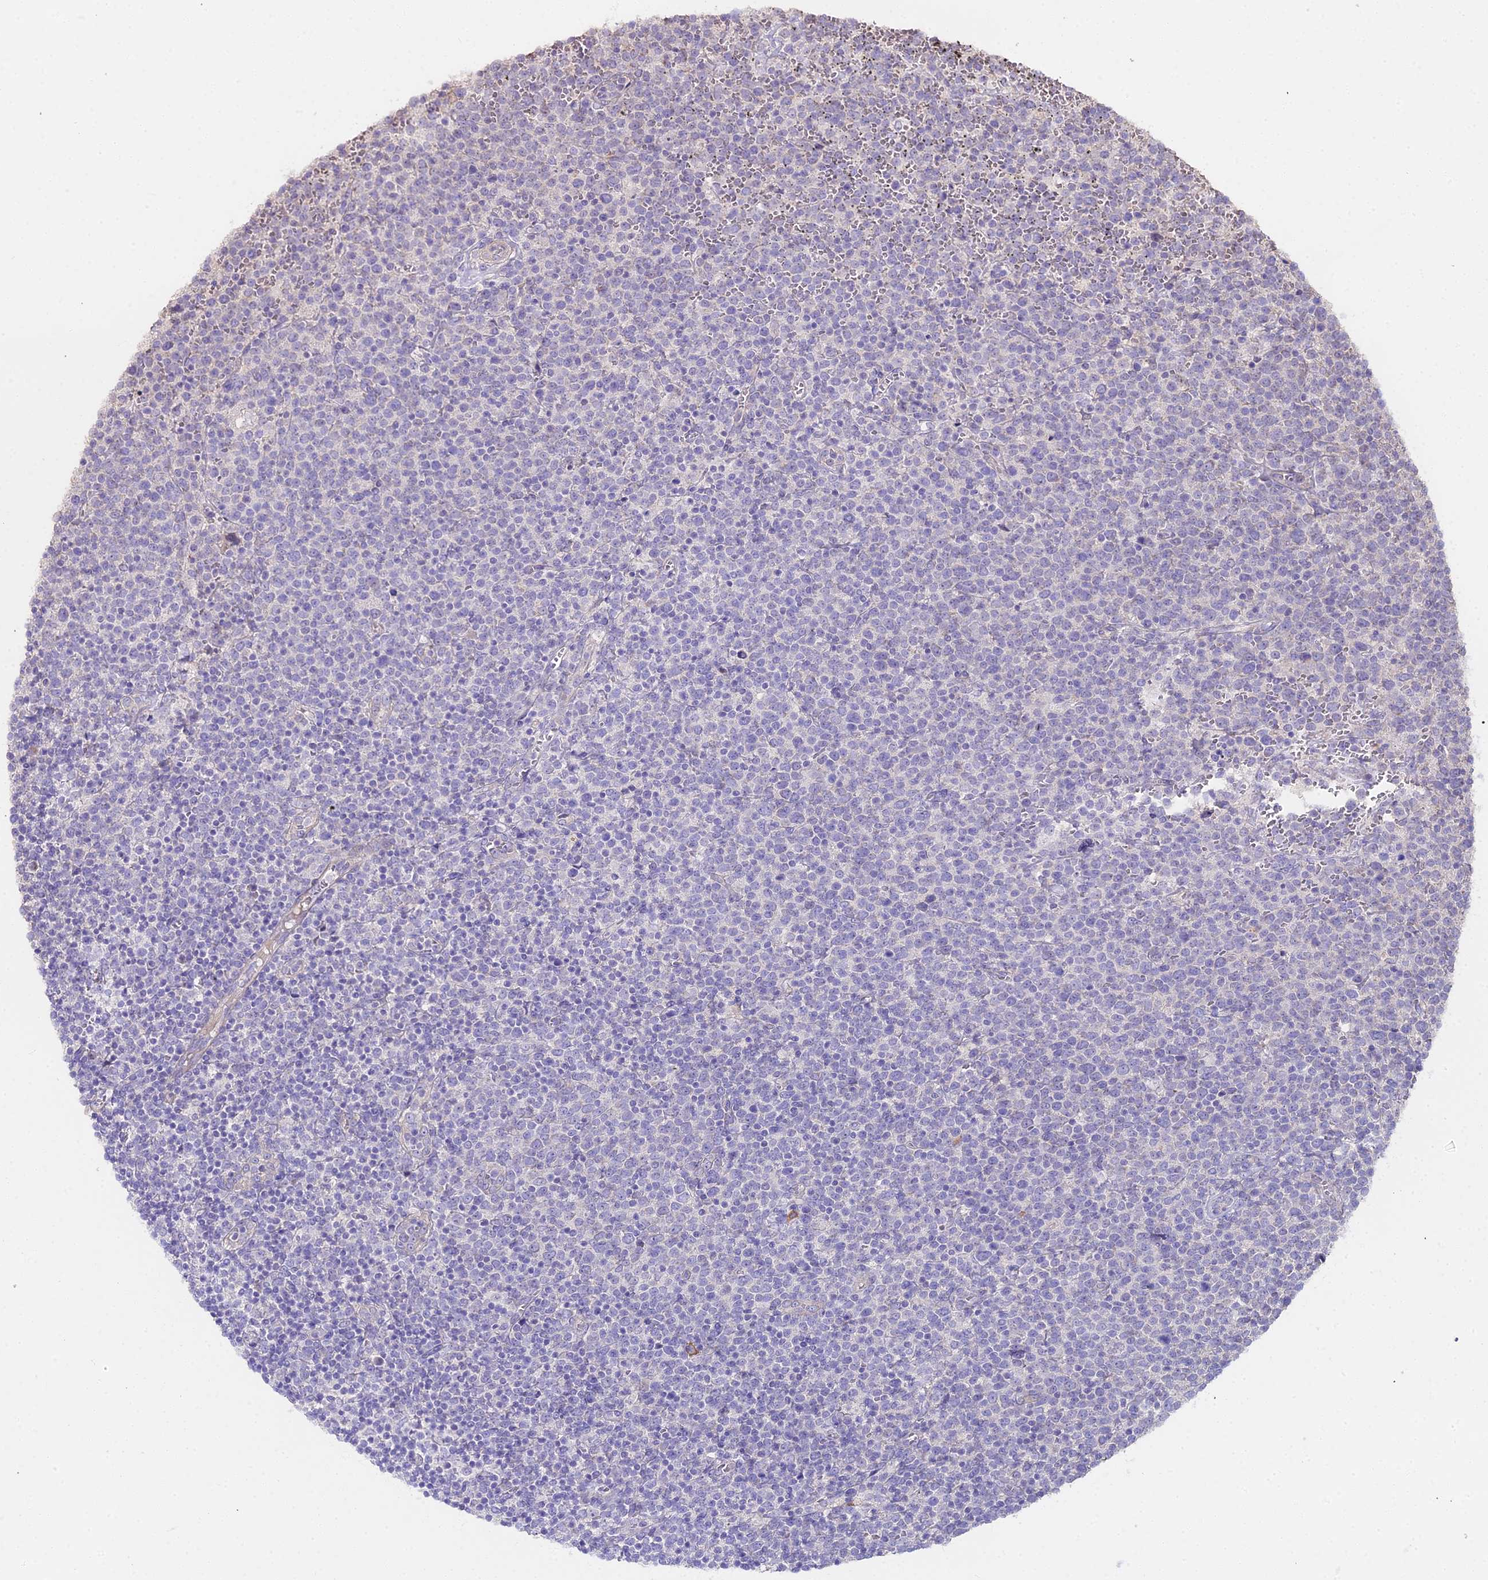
{"staining": {"intensity": "negative", "quantity": "none", "location": "none"}, "tissue": "lymphoma", "cell_type": "Tumor cells", "image_type": "cancer", "snomed": [{"axis": "morphology", "description": "Malignant lymphoma, non-Hodgkin's type, High grade"}, {"axis": "topography", "description": "Lymph node"}], "caption": "Immunohistochemical staining of human high-grade malignant lymphoma, non-Hodgkin's type displays no significant expression in tumor cells.", "gene": "METTL13", "patient": {"sex": "male", "age": 61}}